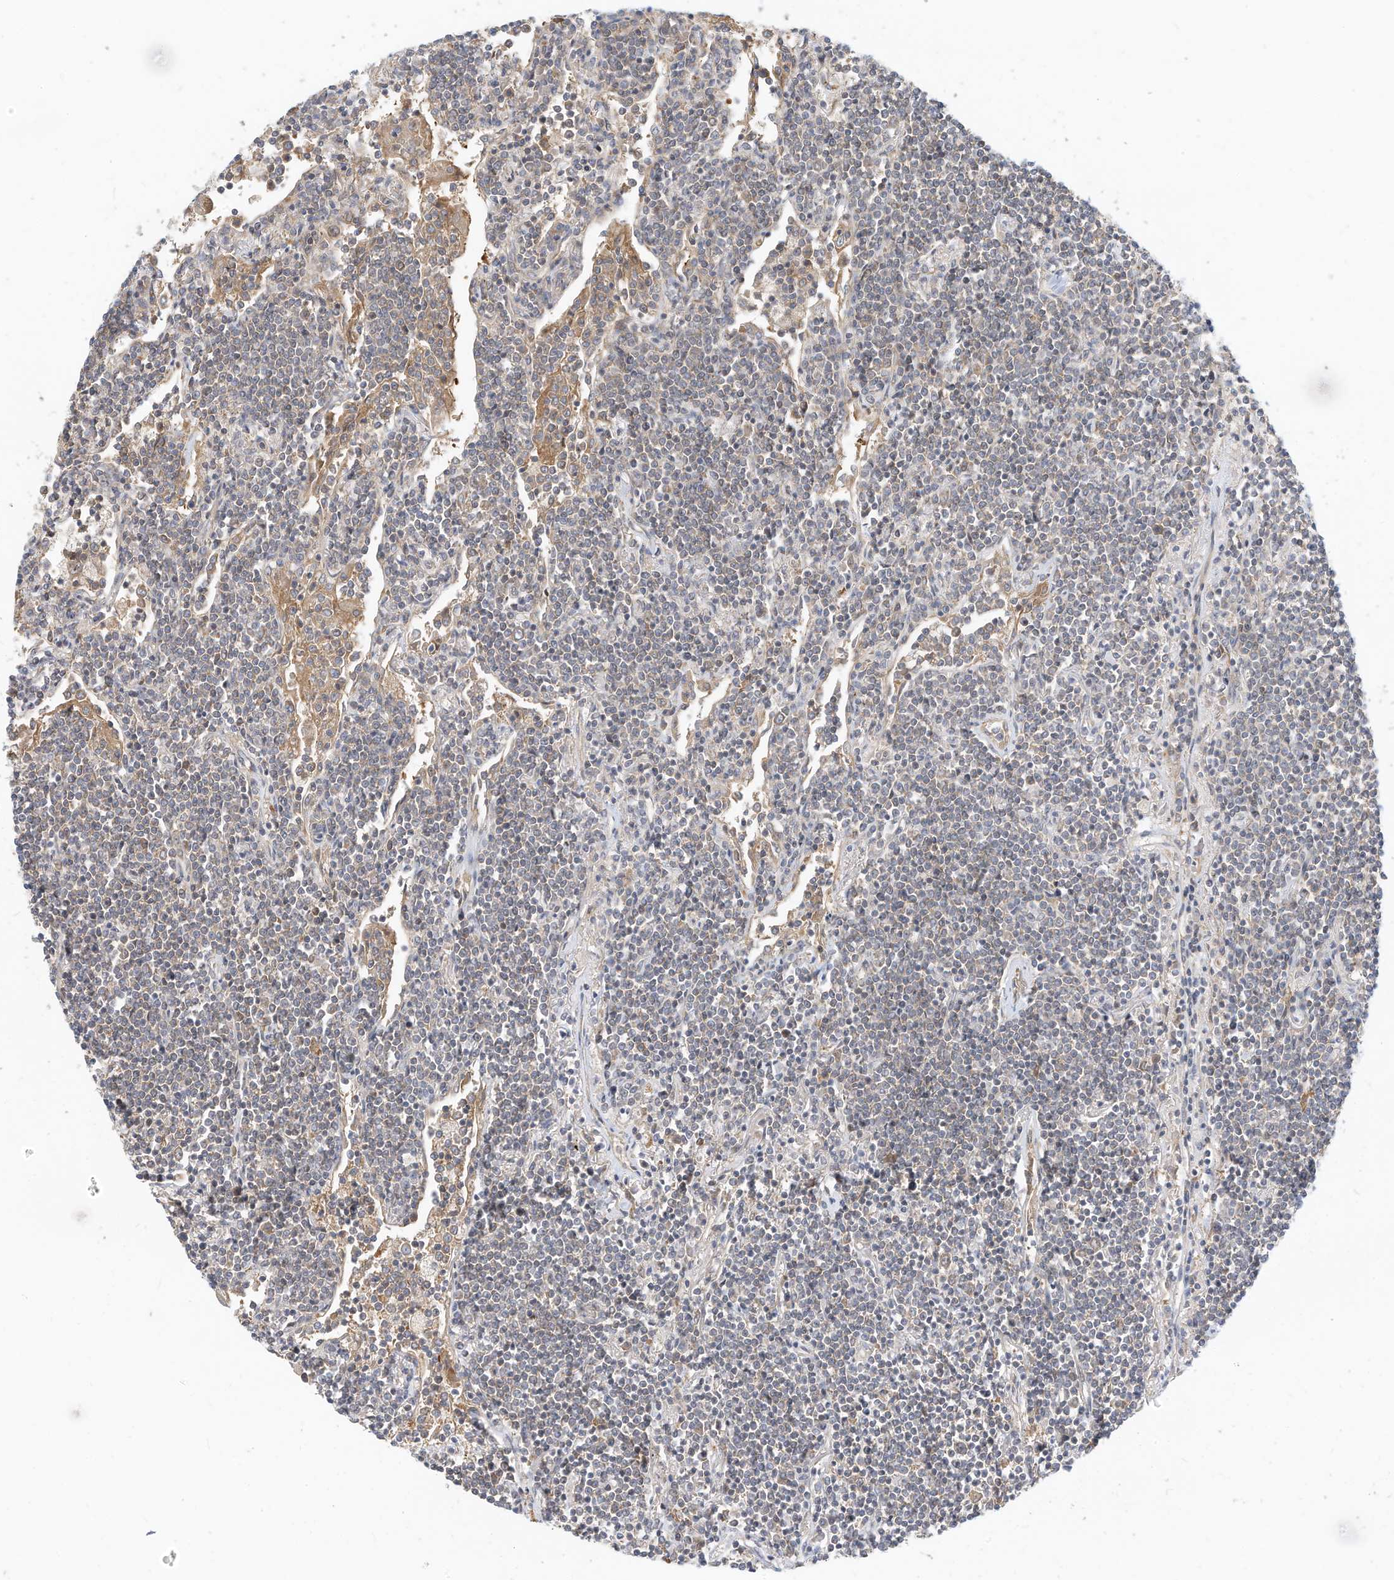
{"staining": {"intensity": "negative", "quantity": "none", "location": "none"}, "tissue": "lymphoma", "cell_type": "Tumor cells", "image_type": "cancer", "snomed": [{"axis": "morphology", "description": "Malignant lymphoma, non-Hodgkin's type, Low grade"}, {"axis": "topography", "description": "Lung"}], "caption": "Low-grade malignant lymphoma, non-Hodgkin's type was stained to show a protein in brown. There is no significant positivity in tumor cells. (Brightfield microscopy of DAB (3,3'-diaminobenzidine) immunohistochemistry (IHC) at high magnification).", "gene": "OFD1", "patient": {"sex": "female", "age": 71}}